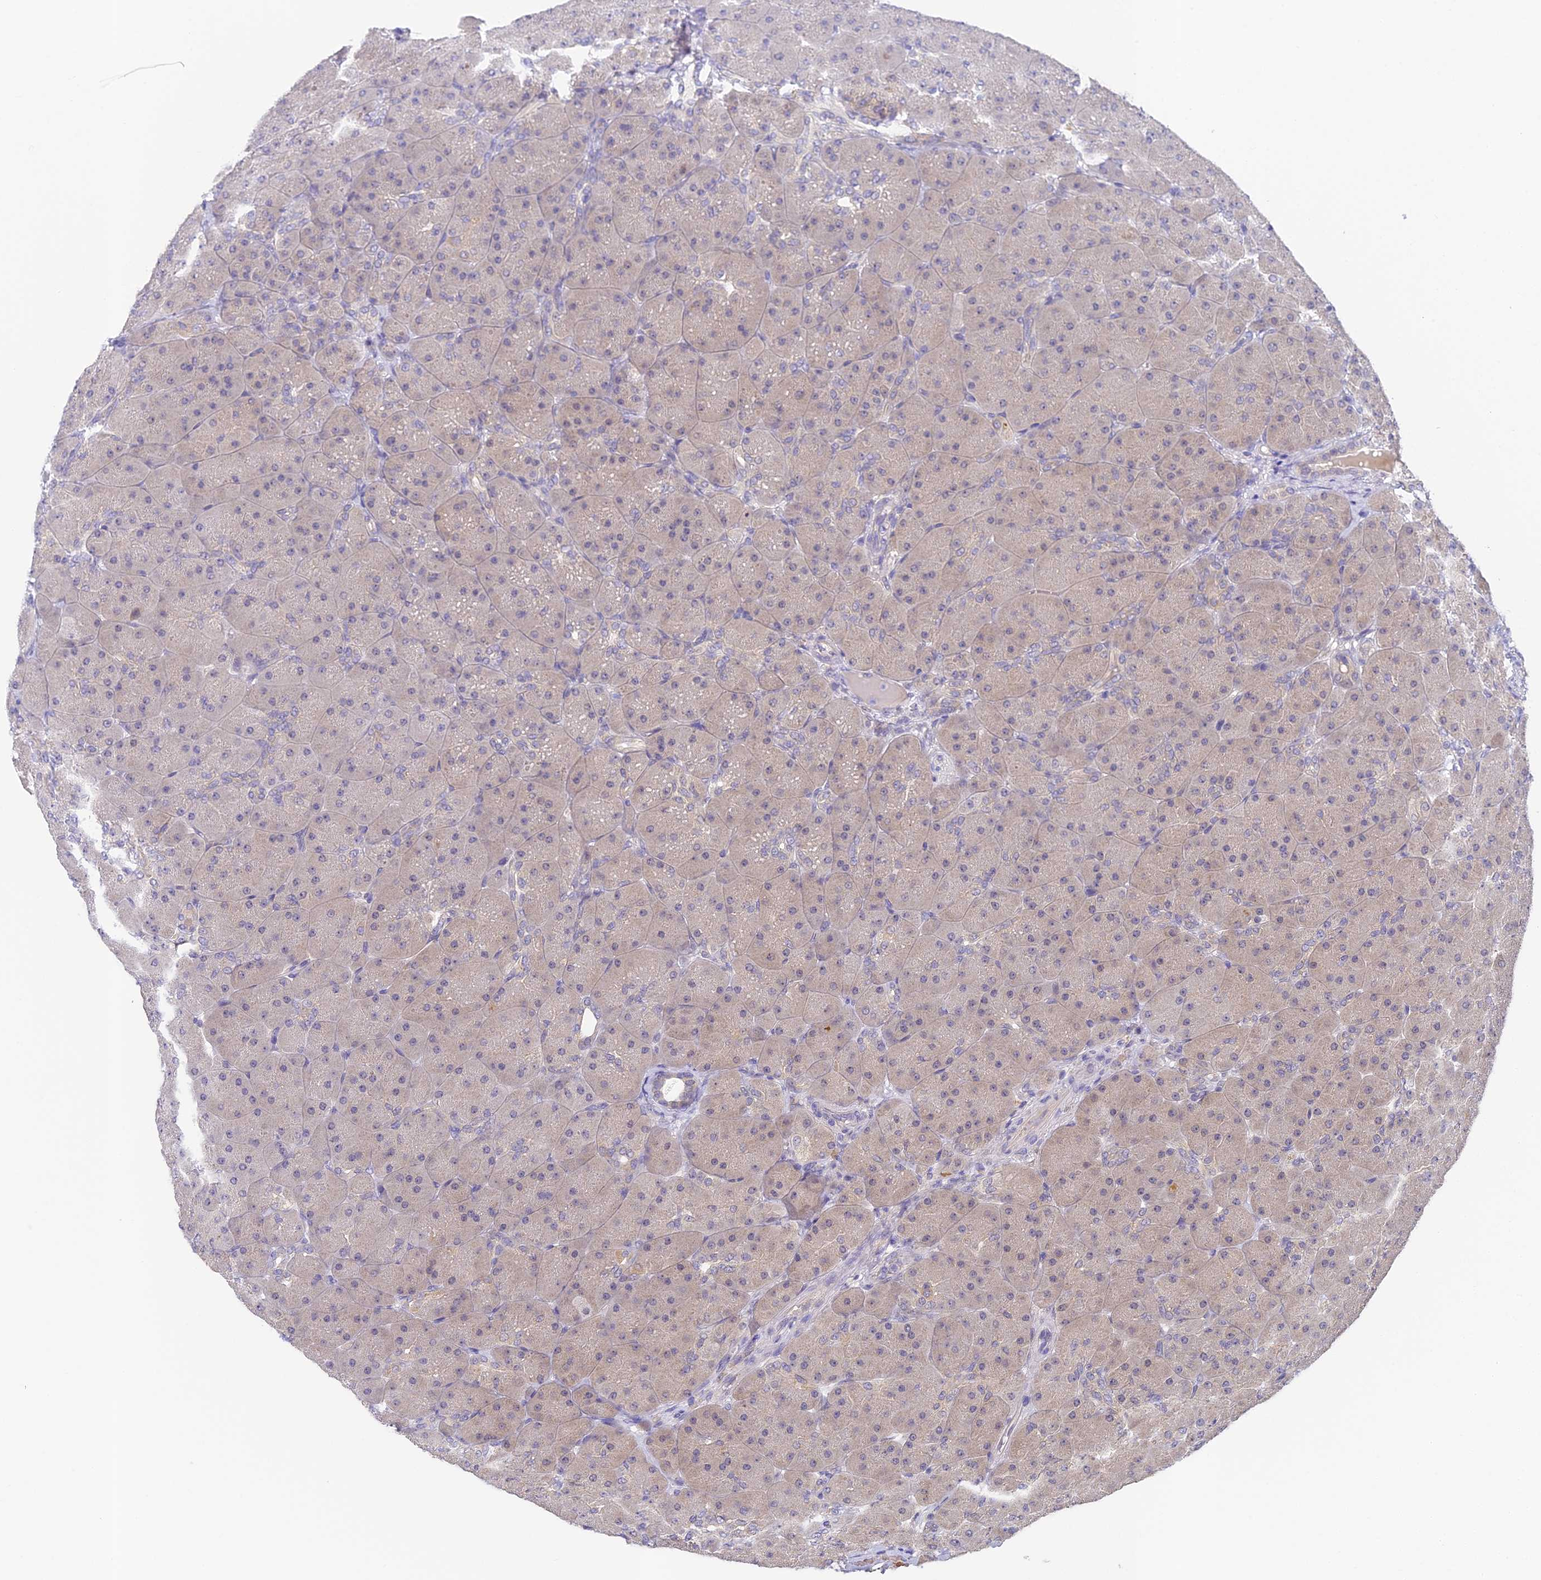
{"staining": {"intensity": "moderate", "quantity": "<25%", "location": "cytoplasmic/membranous"}, "tissue": "pancreas", "cell_type": "Exocrine glandular cells", "image_type": "normal", "snomed": [{"axis": "morphology", "description": "Normal tissue, NOS"}, {"axis": "topography", "description": "Pancreas"}], "caption": "Protein analysis of unremarkable pancreas reveals moderate cytoplasmic/membranous staining in approximately <25% of exocrine glandular cells.", "gene": "YAE1", "patient": {"sex": "male", "age": 66}}